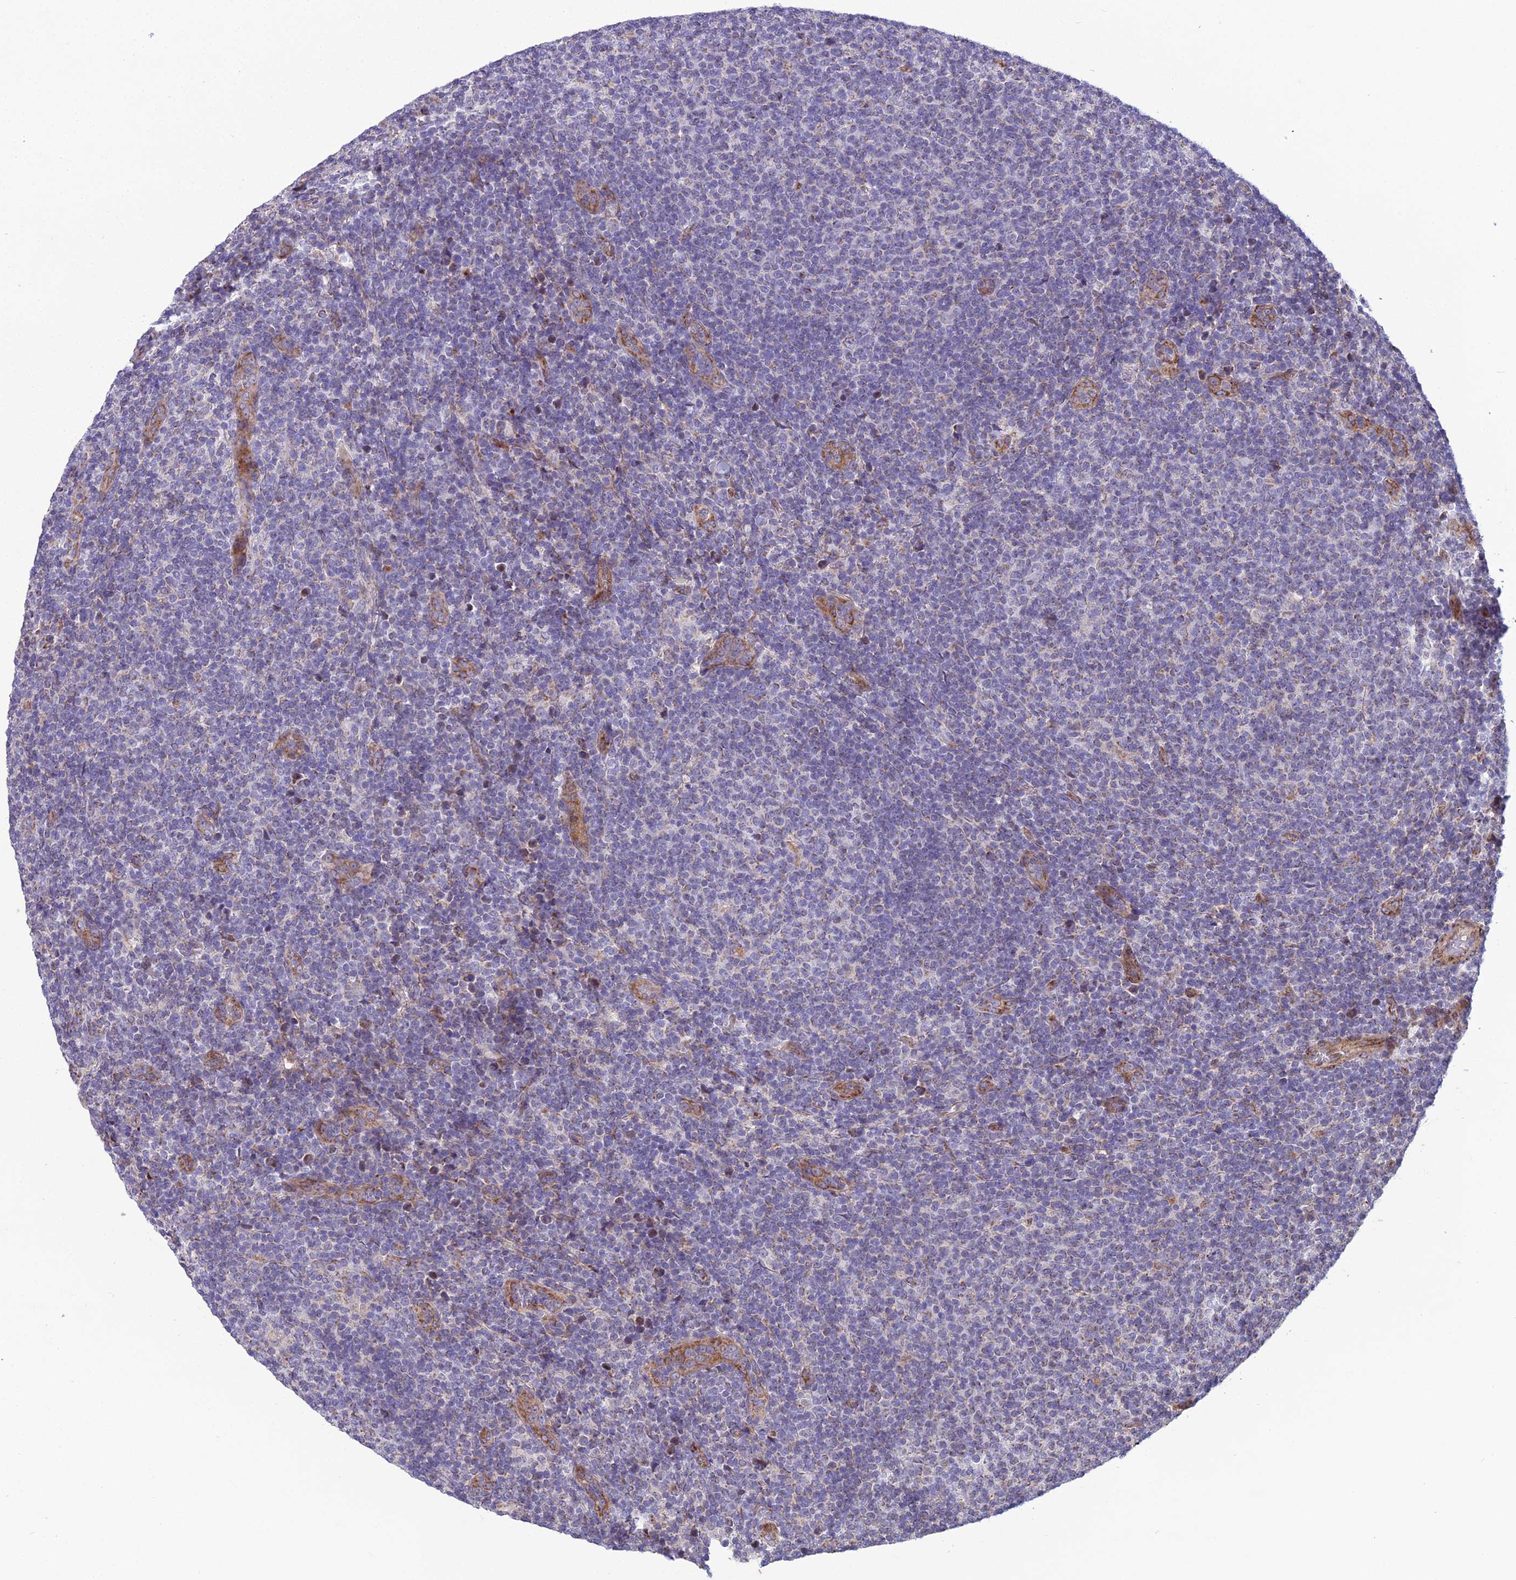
{"staining": {"intensity": "negative", "quantity": "none", "location": "none"}, "tissue": "lymphoma", "cell_type": "Tumor cells", "image_type": "cancer", "snomed": [{"axis": "morphology", "description": "Malignant lymphoma, non-Hodgkin's type, Low grade"}, {"axis": "topography", "description": "Lymph node"}], "caption": "An immunohistochemistry photomicrograph of lymphoma is shown. There is no staining in tumor cells of lymphoma. The staining was performed using DAB (3,3'-diaminobenzidine) to visualize the protein expression in brown, while the nuclei were stained in blue with hematoxylin (Magnification: 20x).", "gene": "NODAL", "patient": {"sex": "male", "age": 66}}